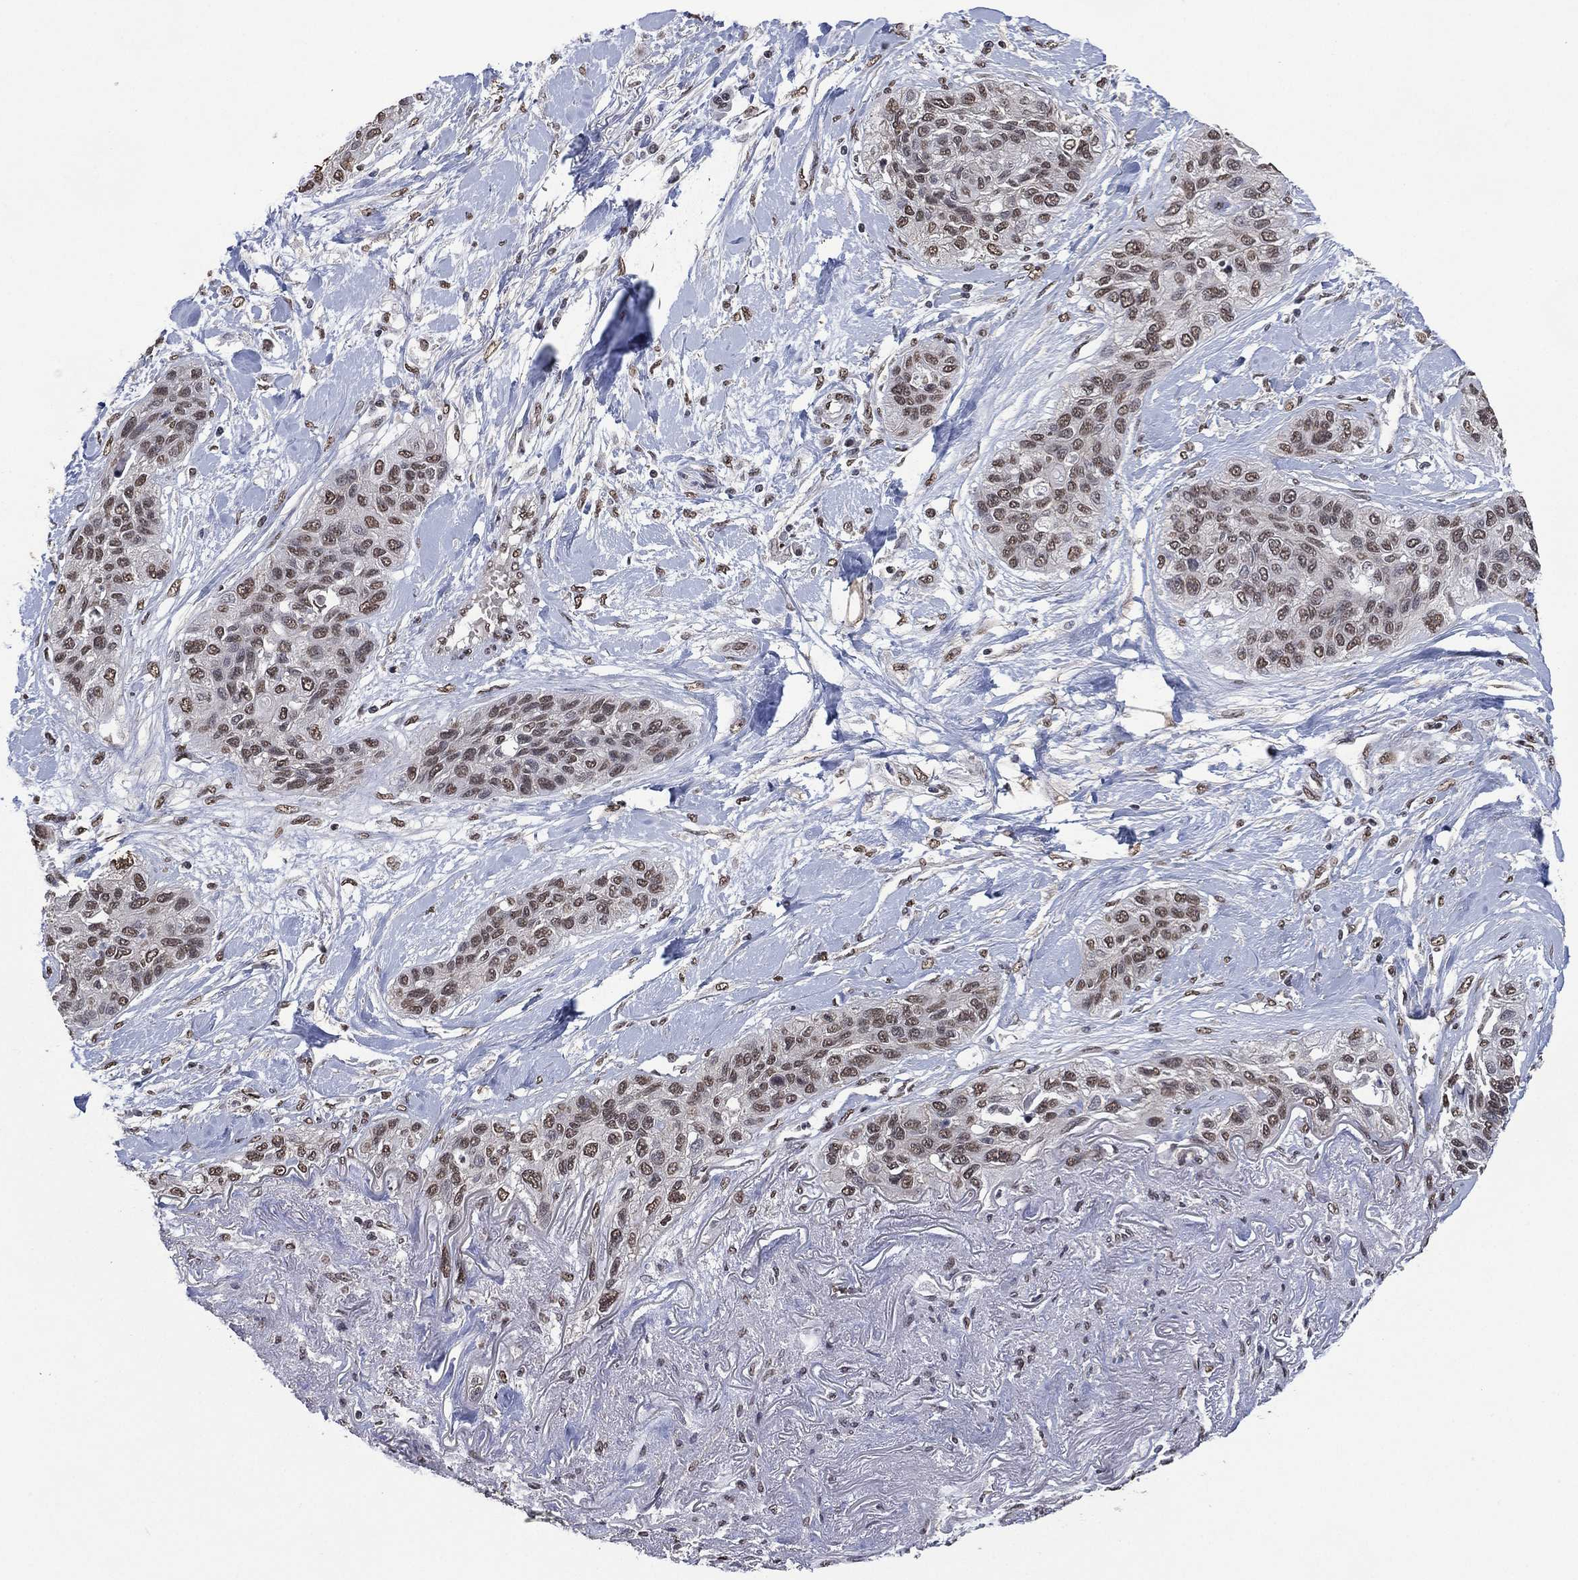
{"staining": {"intensity": "negative", "quantity": "none", "location": "none"}, "tissue": "lung cancer", "cell_type": "Tumor cells", "image_type": "cancer", "snomed": [{"axis": "morphology", "description": "Squamous cell carcinoma, NOS"}, {"axis": "topography", "description": "Lung"}], "caption": "The micrograph reveals no staining of tumor cells in lung squamous cell carcinoma.", "gene": "EHMT1", "patient": {"sex": "female", "age": 70}}